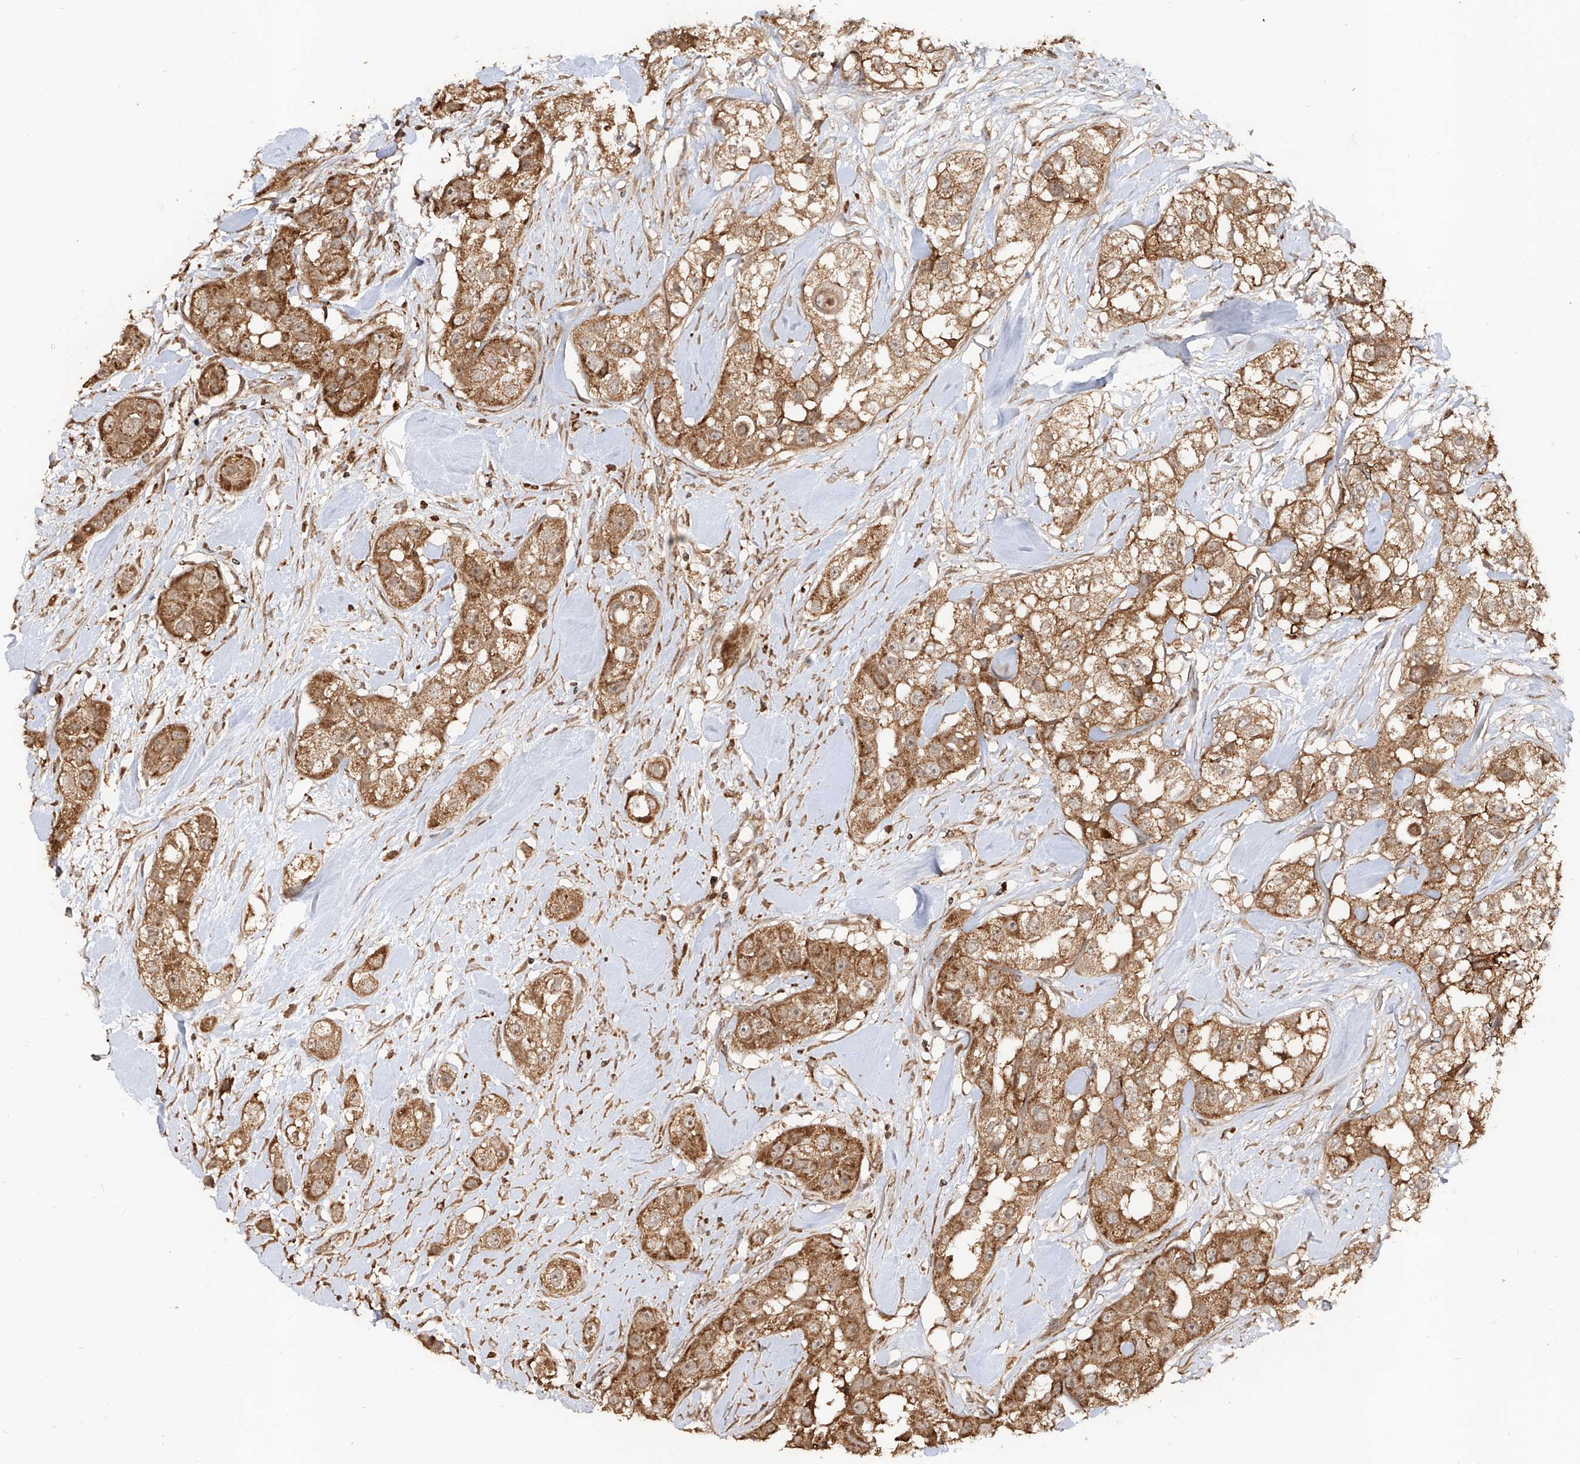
{"staining": {"intensity": "moderate", "quantity": ">75%", "location": "cytoplasmic/membranous"}, "tissue": "head and neck cancer", "cell_type": "Tumor cells", "image_type": "cancer", "snomed": [{"axis": "morphology", "description": "Normal tissue, NOS"}, {"axis": "morphology", "description": "Squamous cell carcinoma, NOS"}, {"axis": "topography", "description": "Skeletal muscle"}, {"axis": "topography", "description": "Head-Neck"}], "caption": "This is a micrograph of IHC staining of squamous cell carcinoma (head and neck), which shows moderate positivity in the cytoplasmic/membranous of tumor cells.", "gene": "AIM2", "patient": {"sex": "male", "age": 51}}